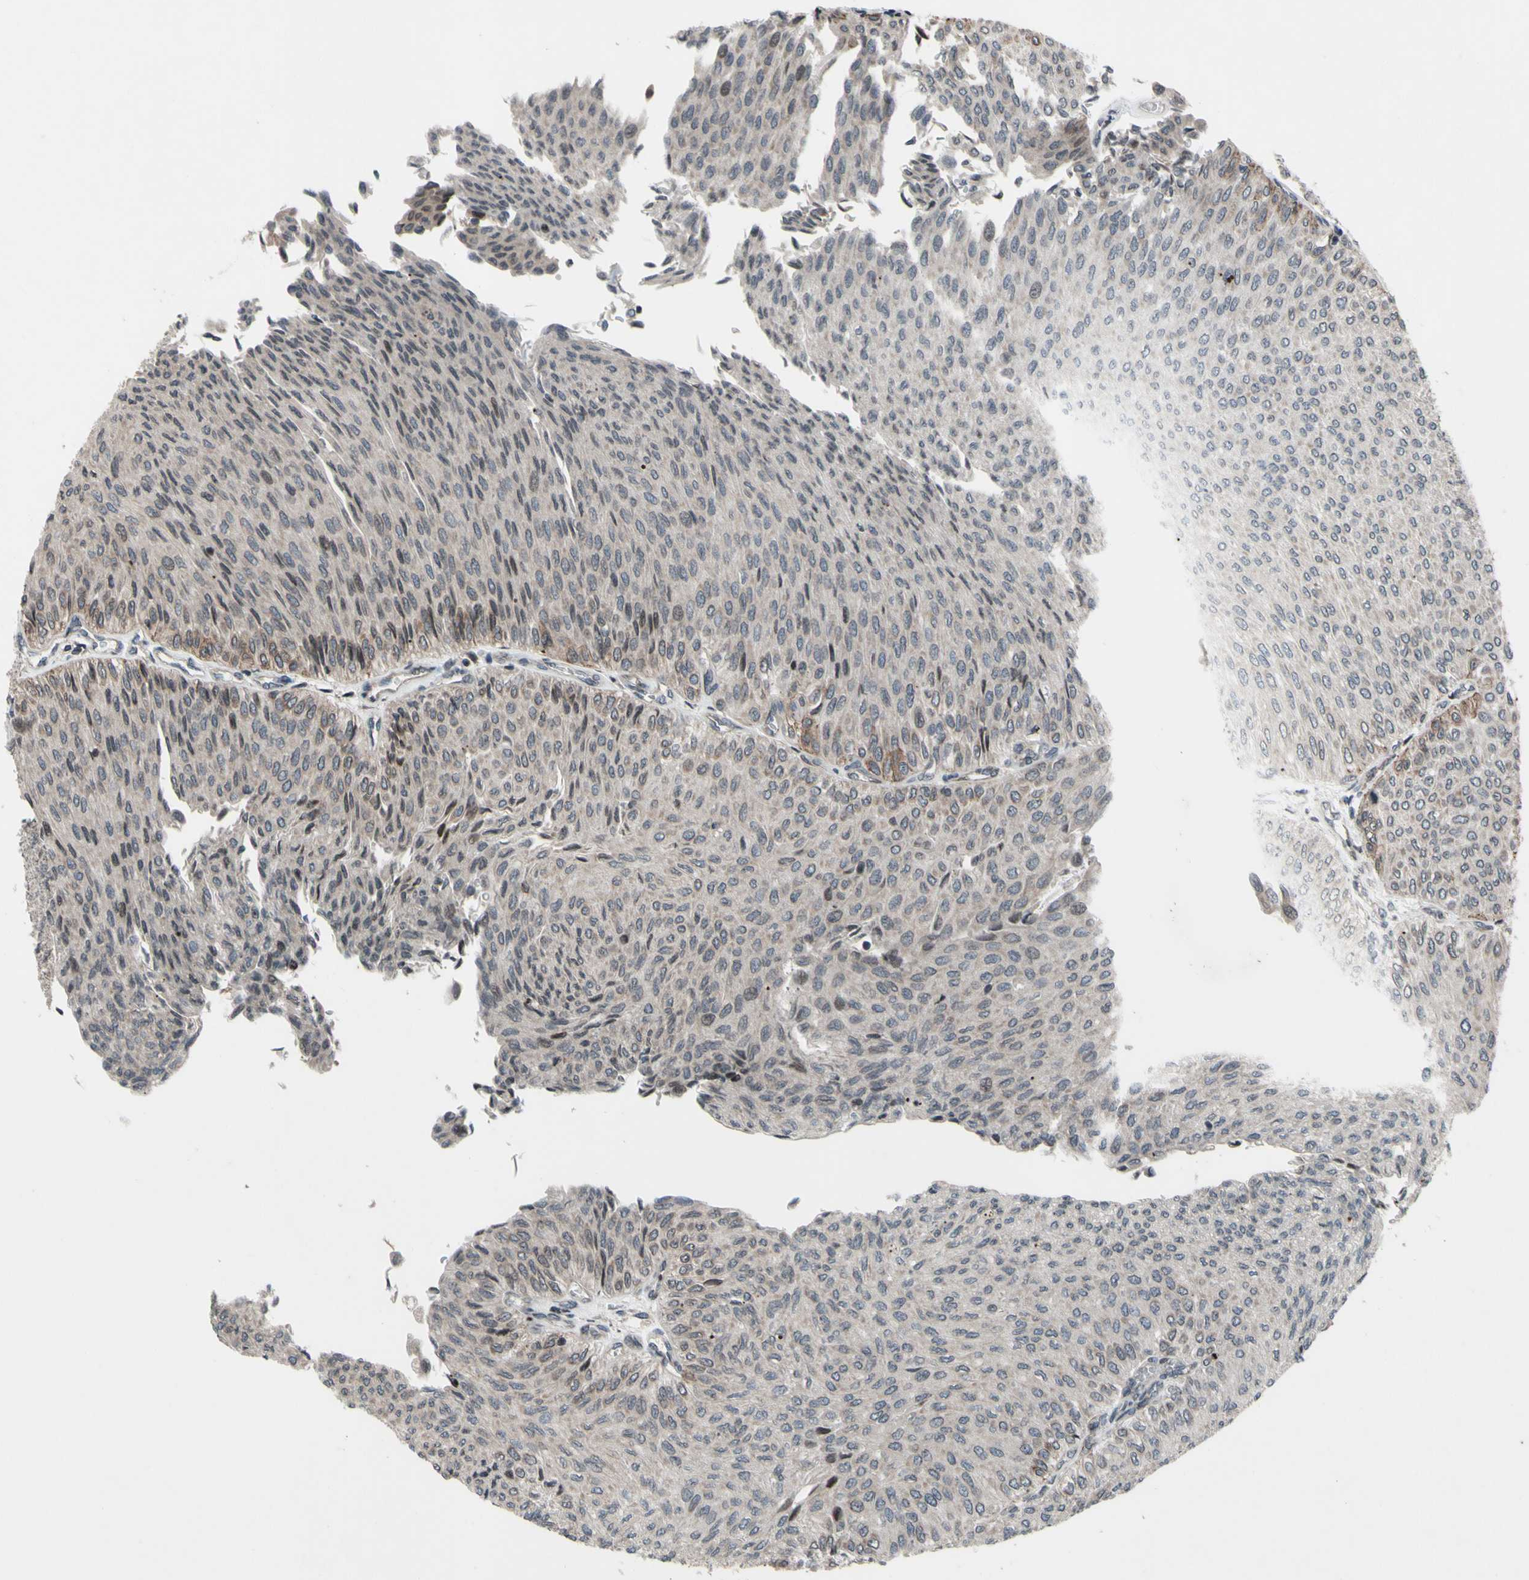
{"staining": {"intensity": "negative", "quantity": "none", "location": "none"}, "tissue": "urothelial cancer", "cell_type": "Tumor cells", "image_type": "cancer", "snomed": [{"axis": "morphology", "description": "Urothelial carcinoma, Low grade"}, {"axis": "topography", "description": "Urinary bladder"}], "caption": "An immunohistochemistry photomicrograph of low-grade urothelial carcinoma is shown. There is no staining in tumor cells of low-grade urothelial carcinoma.", "gene": "XPO1", "patient": {"sex": "male", "age": 78}}